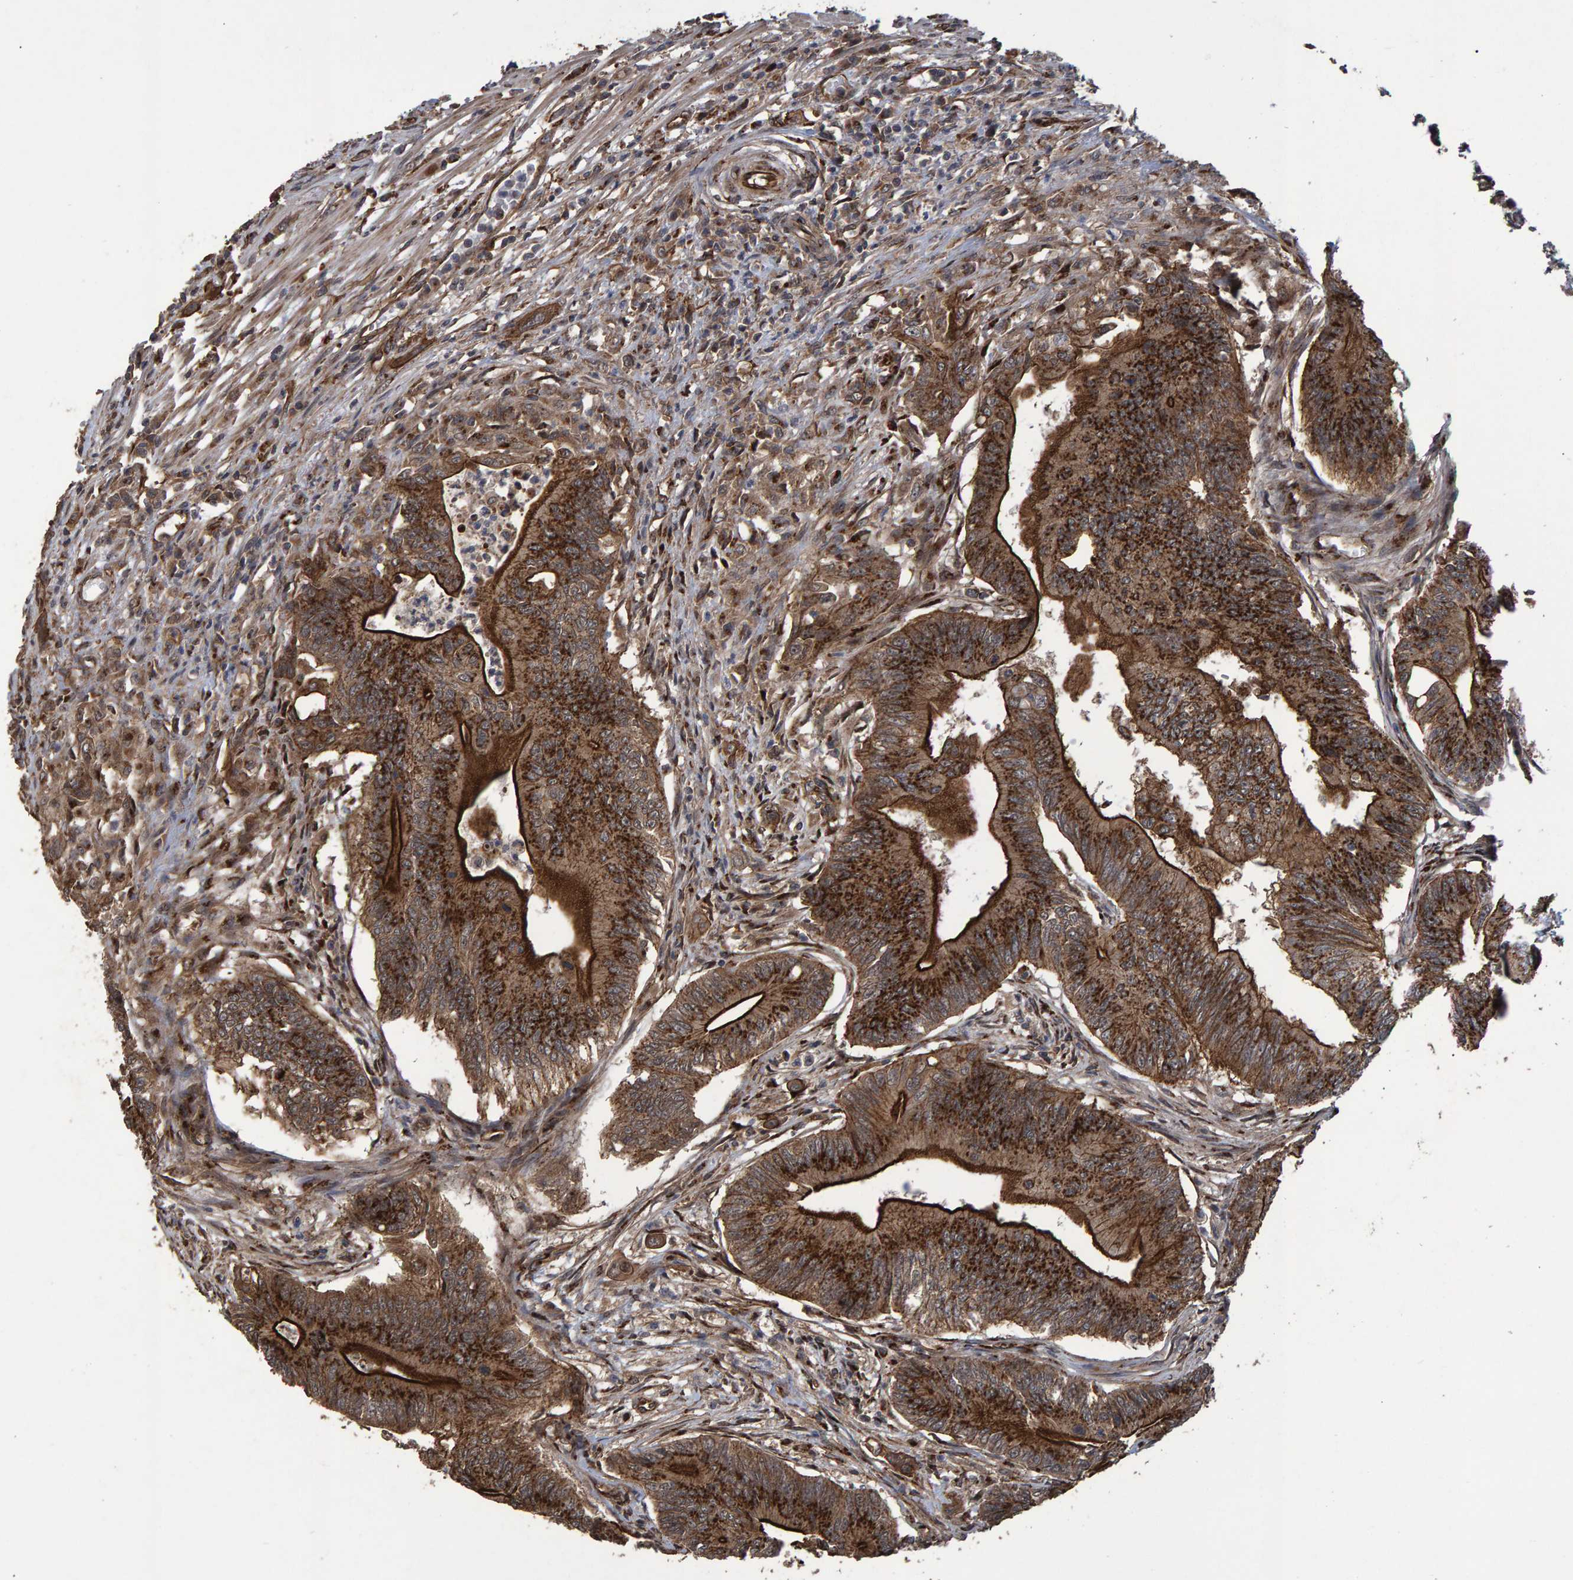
{"staining": {"intensity": "strong", "quantity": ">75%", "location": "cytoplasmic/membranous"}, "tissue": "colorectal cancer", "cell_type": "Tumor cells", "image_type": "cancer", "snomed": [{"axis": "morphology", "description": "Adenoma, NOS"}, {"axis": "morphology", "description": "Adenocarcinoma, NOS"}, {"axis": "topography", "description": "Colon"}], "caption": "This micrograph exhibits colorectal cancer stained with immunohistochemistry to label a protein in brown. The cytoplasmic/membranous of tumor cells show strong positivity for the protein. Nuclei are counter-stained blue.", "gene": "TRIM68", "patient": {"sex": "male", "age": 79}}